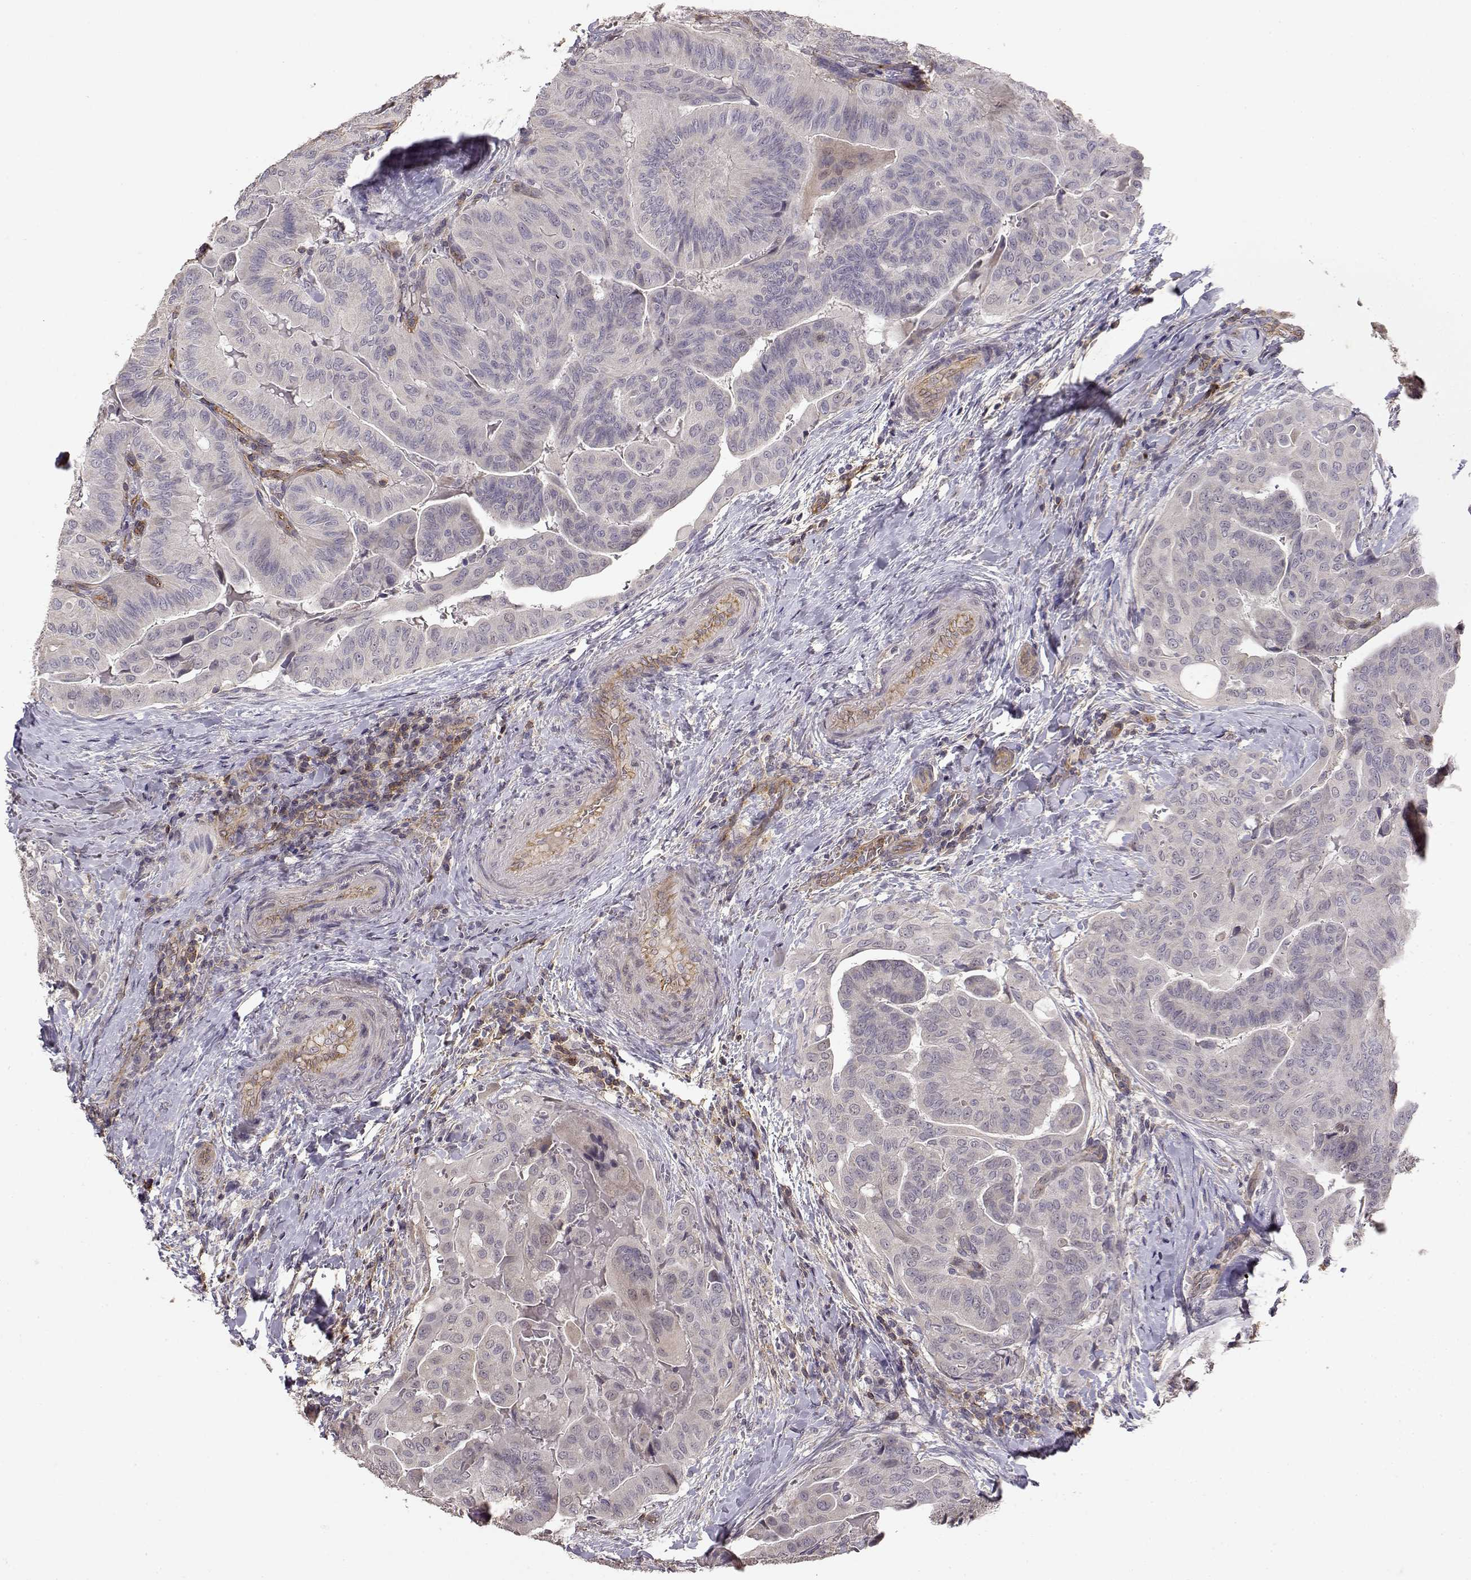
{"staining": {"intensity": "negative", "quantity": "none", "location": "none"}, "tissue": "thyroid cancer", "cell_type": "Tumor cells", "image_type": "cancer", "snomed": [{"axis": "morphology", "description": "Papillary adenocarcinoma, NOS"}, {"axis": "topography", "description": "Thyroid gland"}], "caption": "Immunohistochemical staining of thyroid cancer displays no significant positivity in tumor cells.", "gene": "IFITM1", "patient": {"sex": "female", "age": 68}}